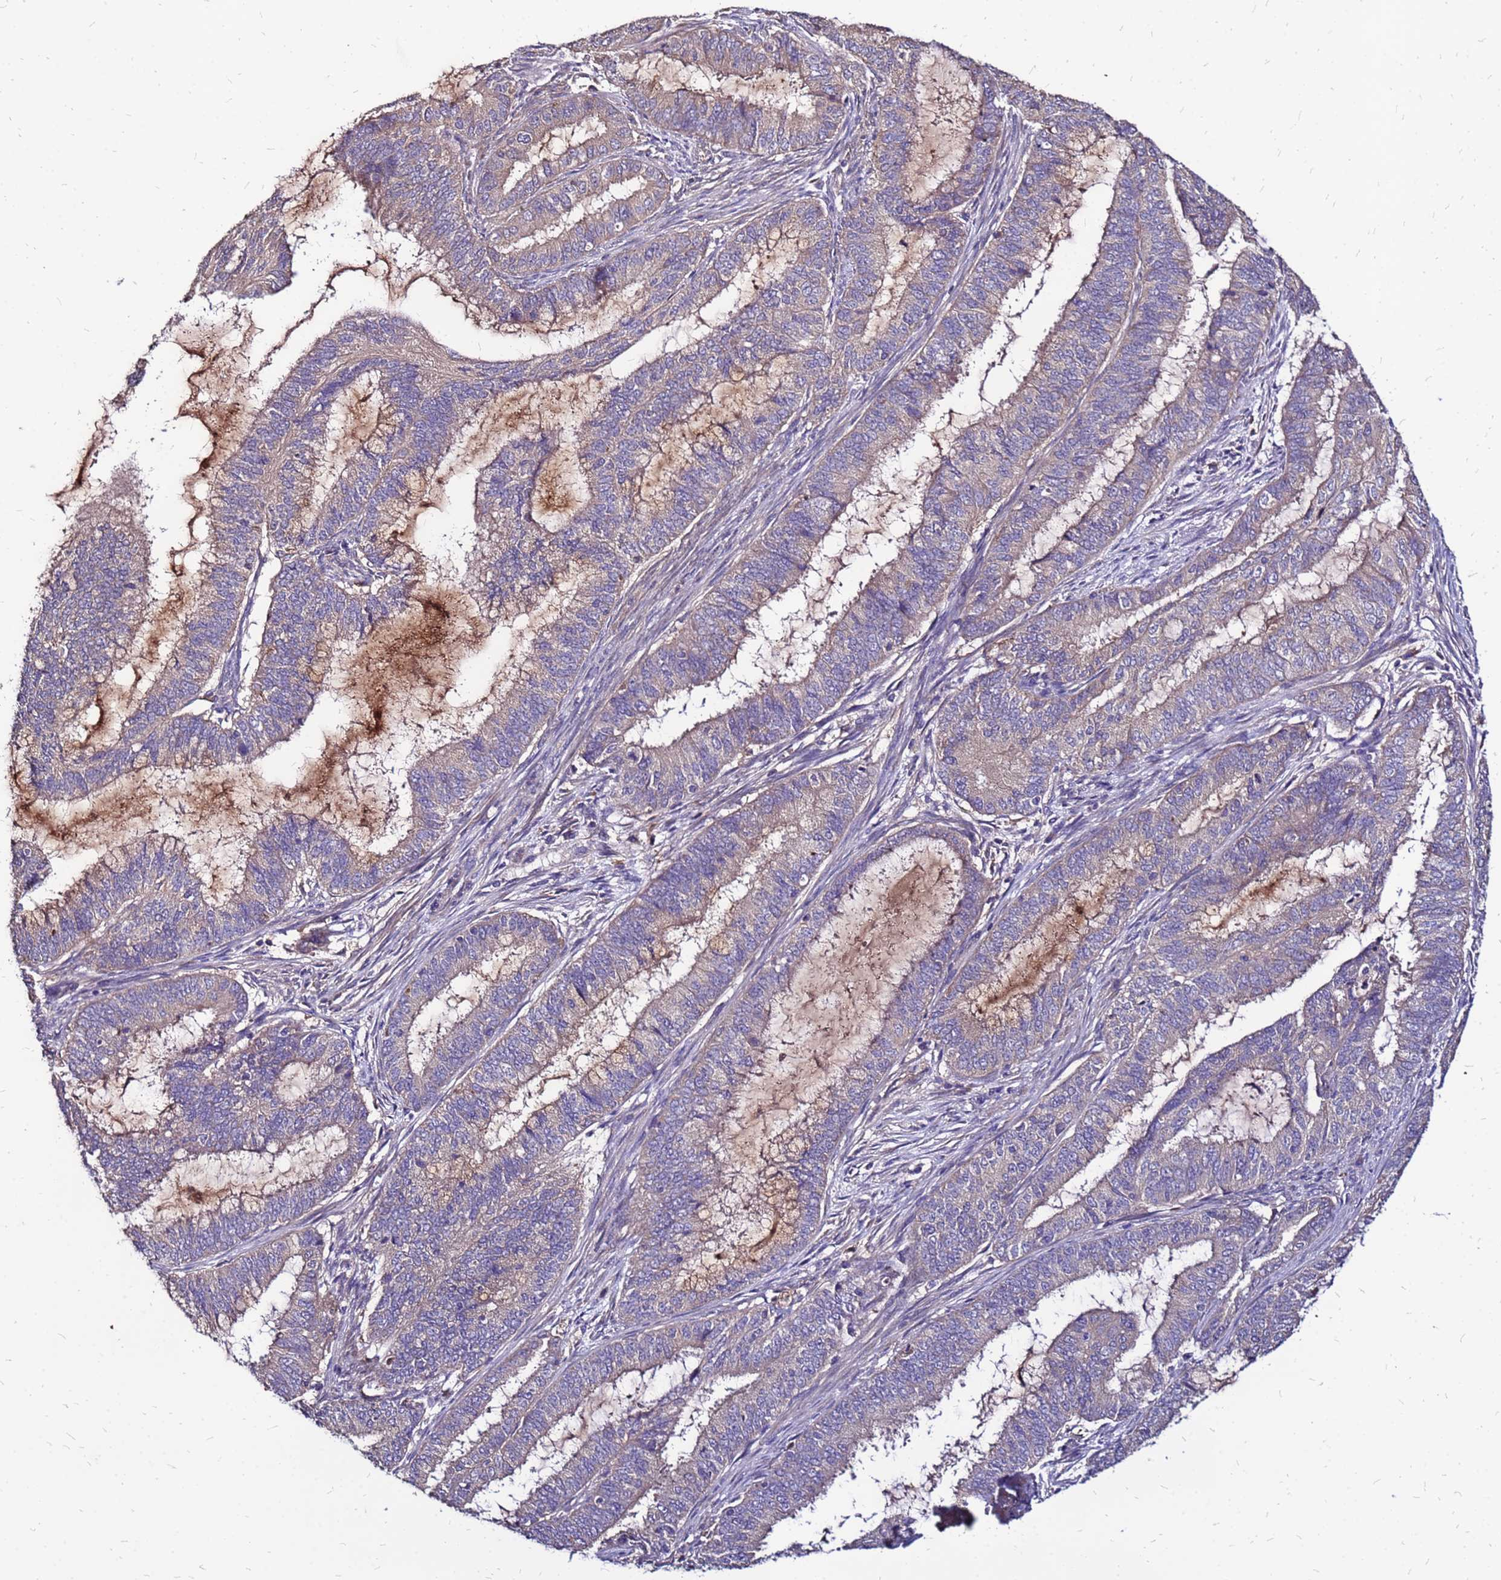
{"staining": {"intensity": "weak", "quantity": "25%-75%", "location": "cytoplasmic/membranous"}, "tissue": "endometrial cancer", "cell_type": "Tumor cells", "image_type": "cancer", "snomed": [{"axis": "morphology", "description": "Adenocarcinoma, NOS"}, {"axis": "topography", "description": "Endometrium"}], "caption": "Endometrial adenocarcinoma tissue exhibits weak cytoplasmic/membranous positivity in approximately 25%-75% of tumor cells", "gene": "ARHGEF5", "patient": {"sex": "female", "age": 51}}